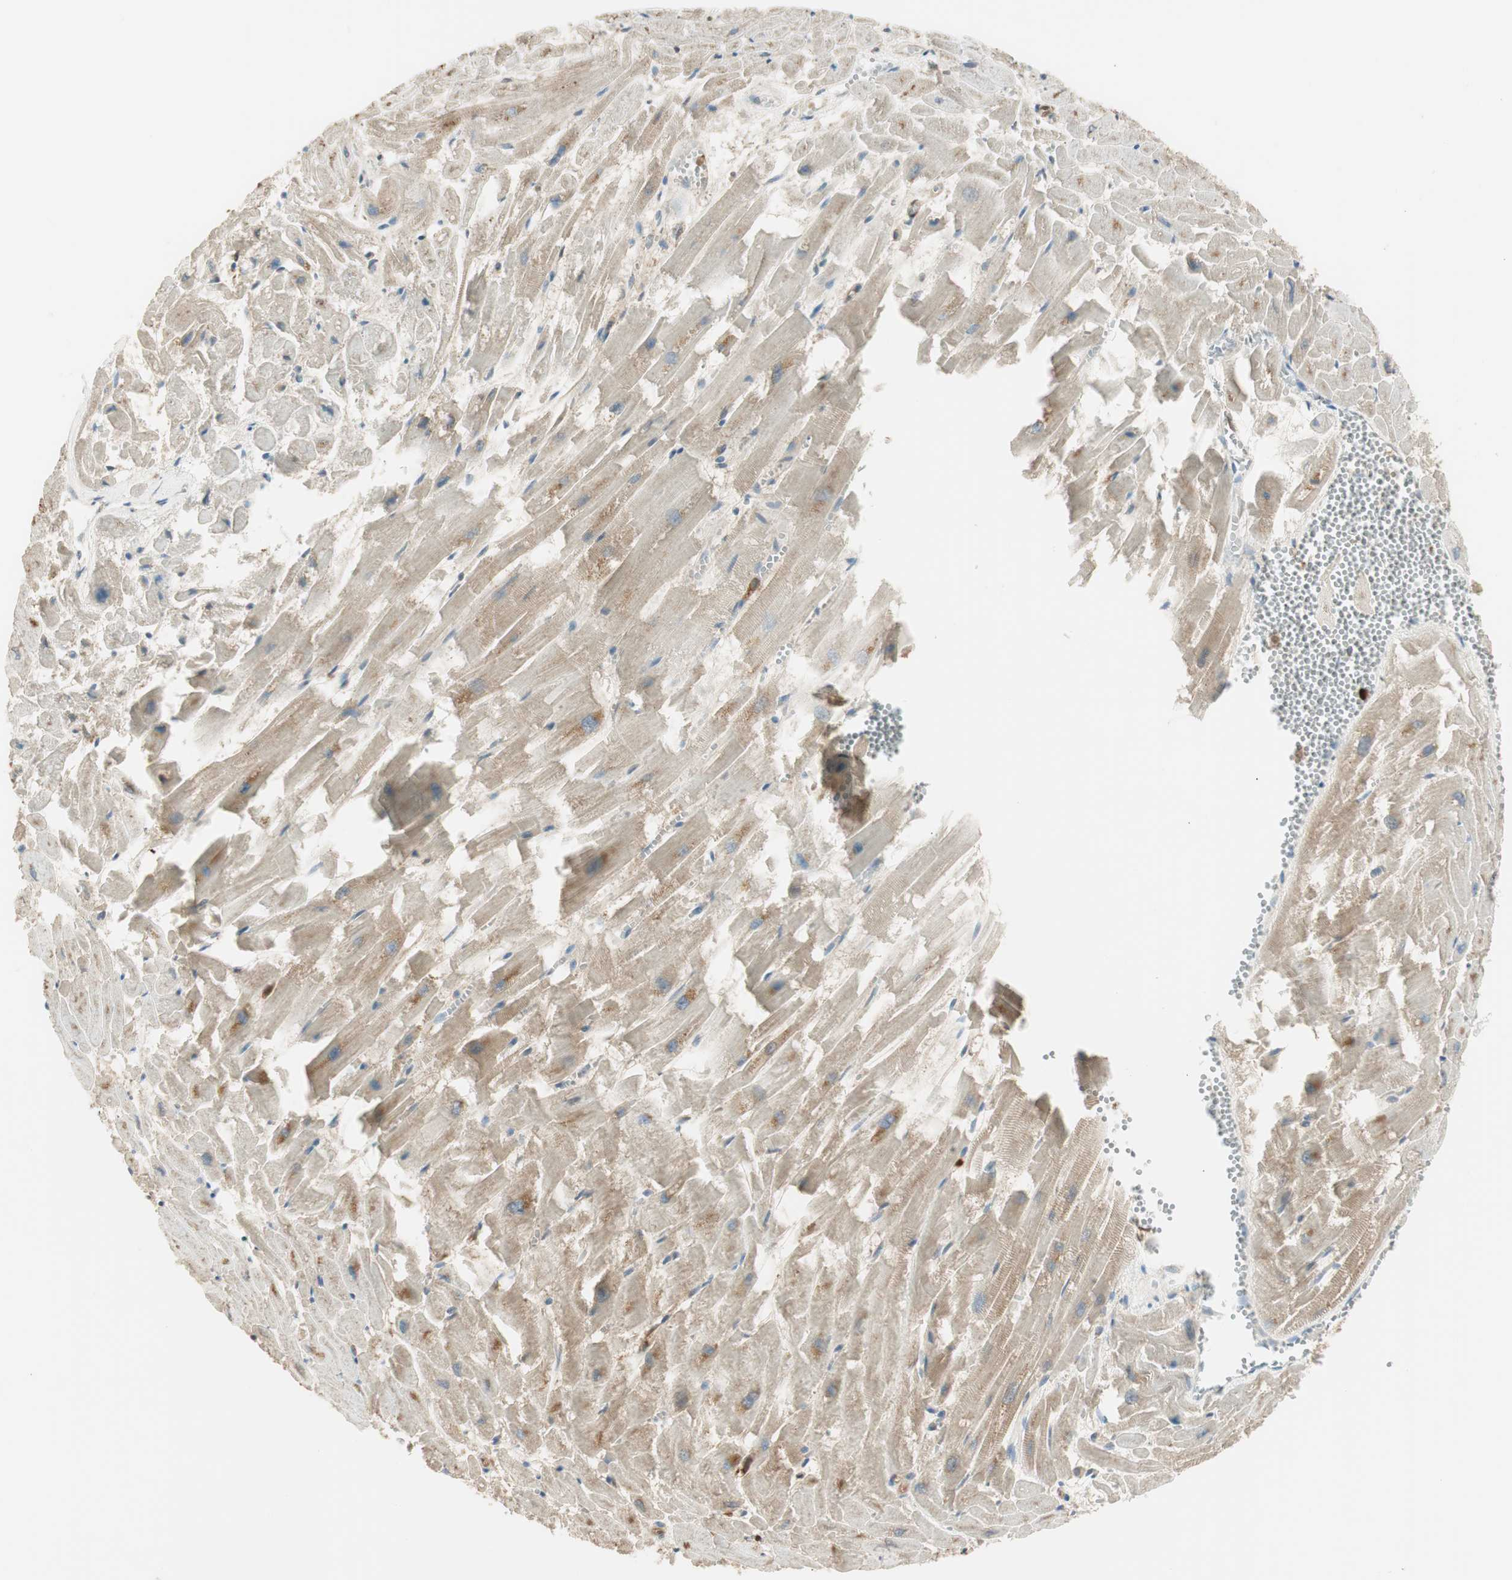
{"staining": {"intensity": "moderate", "quantity": "25%-75%", "location": "cytoplasmic/membranous,nuclear"}, "tissue": "heart muscle", "cell_type": "Cardiomyocytes", "image_type": "normal", "snomed": [{"axis": "morphology", "description": "Normal tissue, NOS"}, {"axis": "topography", "description": "Heart"}], "caption": "A micrograph showing moderate cytoplasmic/membranous,nuclear expression in approximately 25%-75% of cardiomyocytes in unremarkable heart muscle, as visualized by brown immunohistochemical staining.", "gene": "LTA4H", "patient": {"sex": "female", "age": 19}}